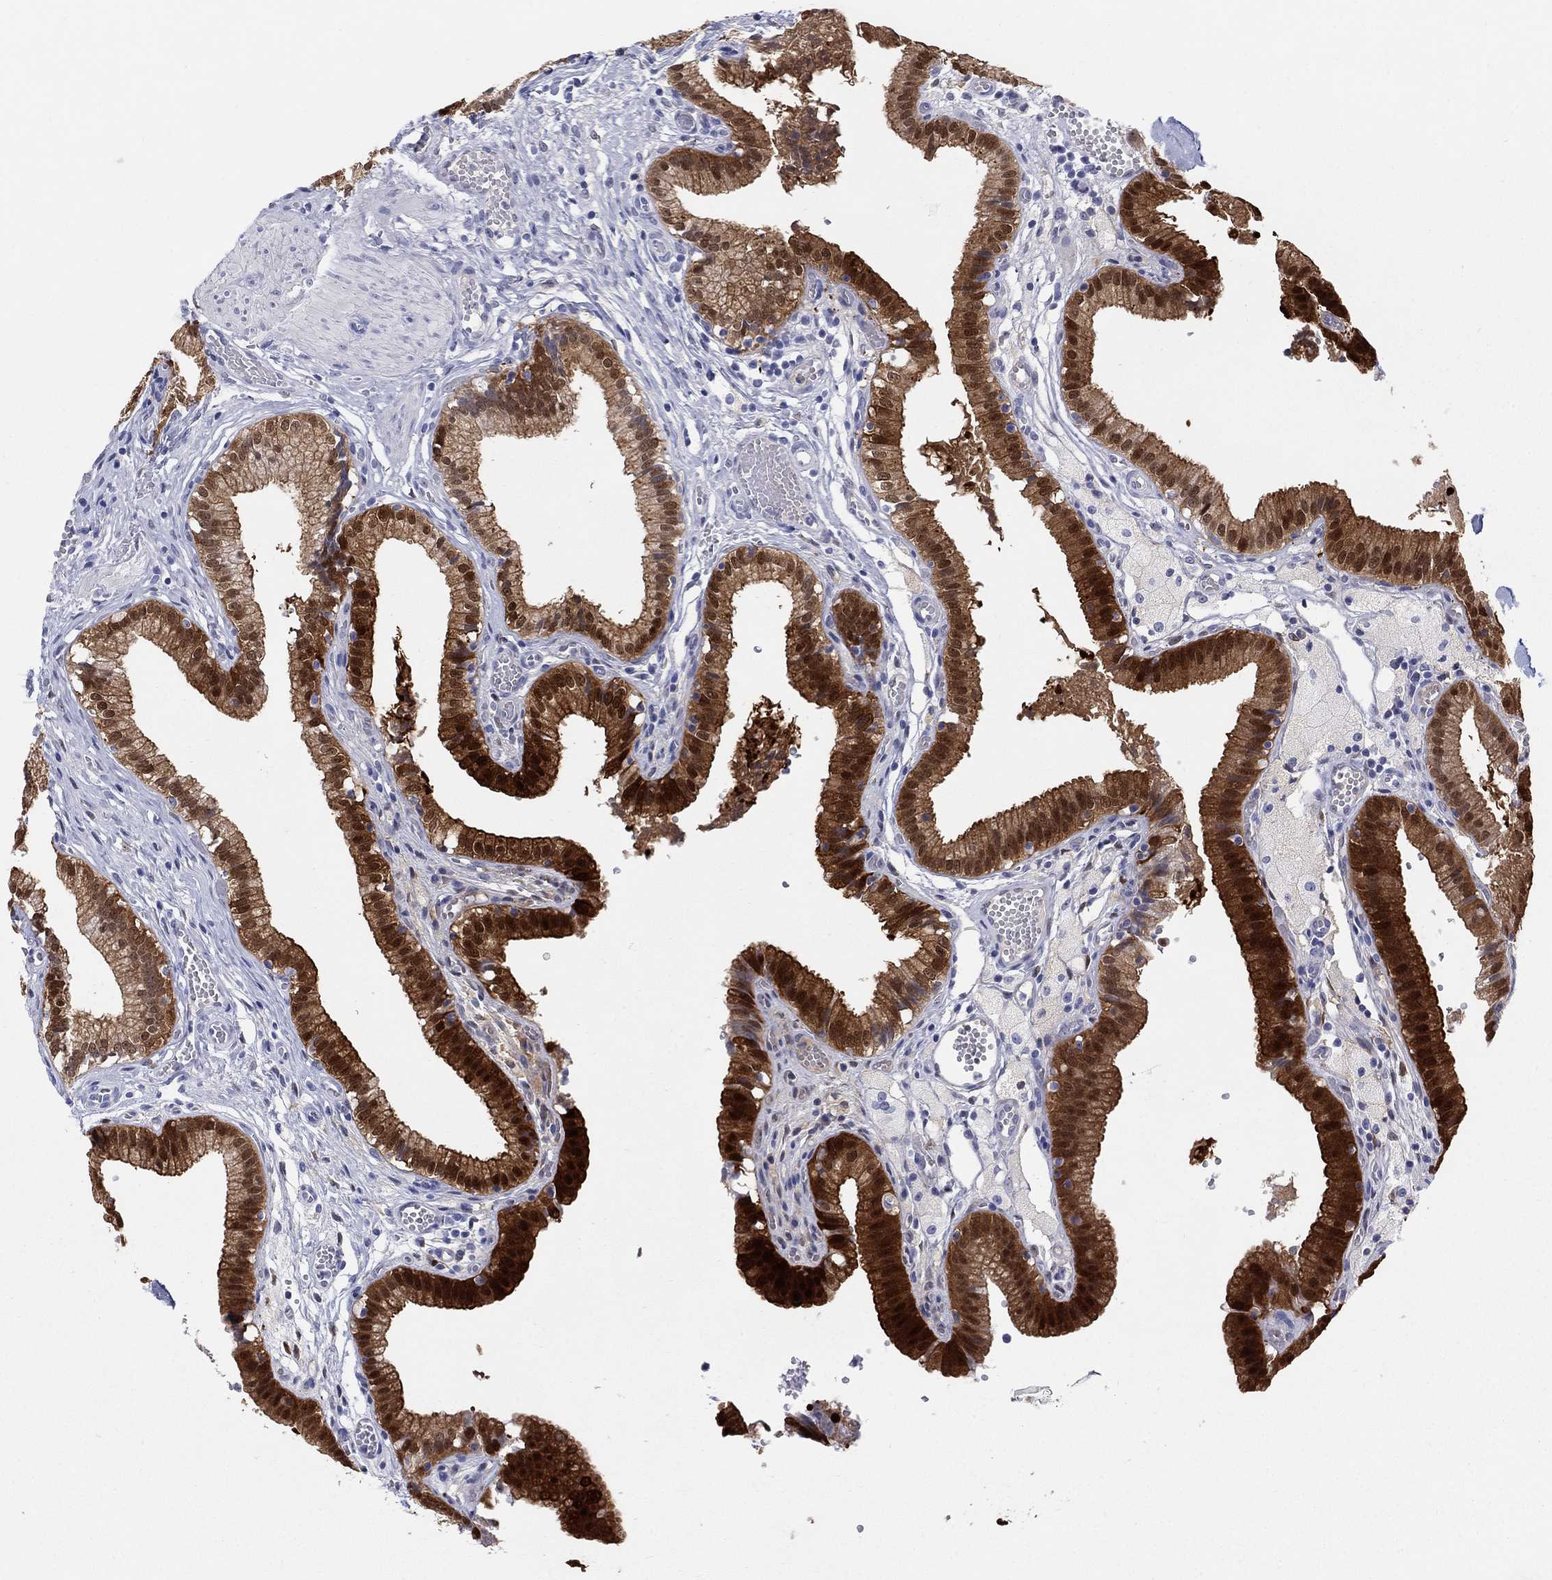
{"staining": {"intensity": "strong", "quantity": "25%-75%", "location": "cytoplasmic/membranous,nuclear"}, "tissue": "gallbladder", "cell_type": "Glandular cells", "image_type": "normal", "snomed": [{"axis": "morphology", "description": "Normal tissue, NOS"}, {"axis": "topography", "description": "Gallbladder"}], "caption": "A high amount of strong cytoplasmic/membranous,nuclear staining is seen in approximately 25%-75% of glandular cells in unremarkable gallbladder.", "gene": "AKR1C1", "patient": {"sex": "female", "age": 24}}